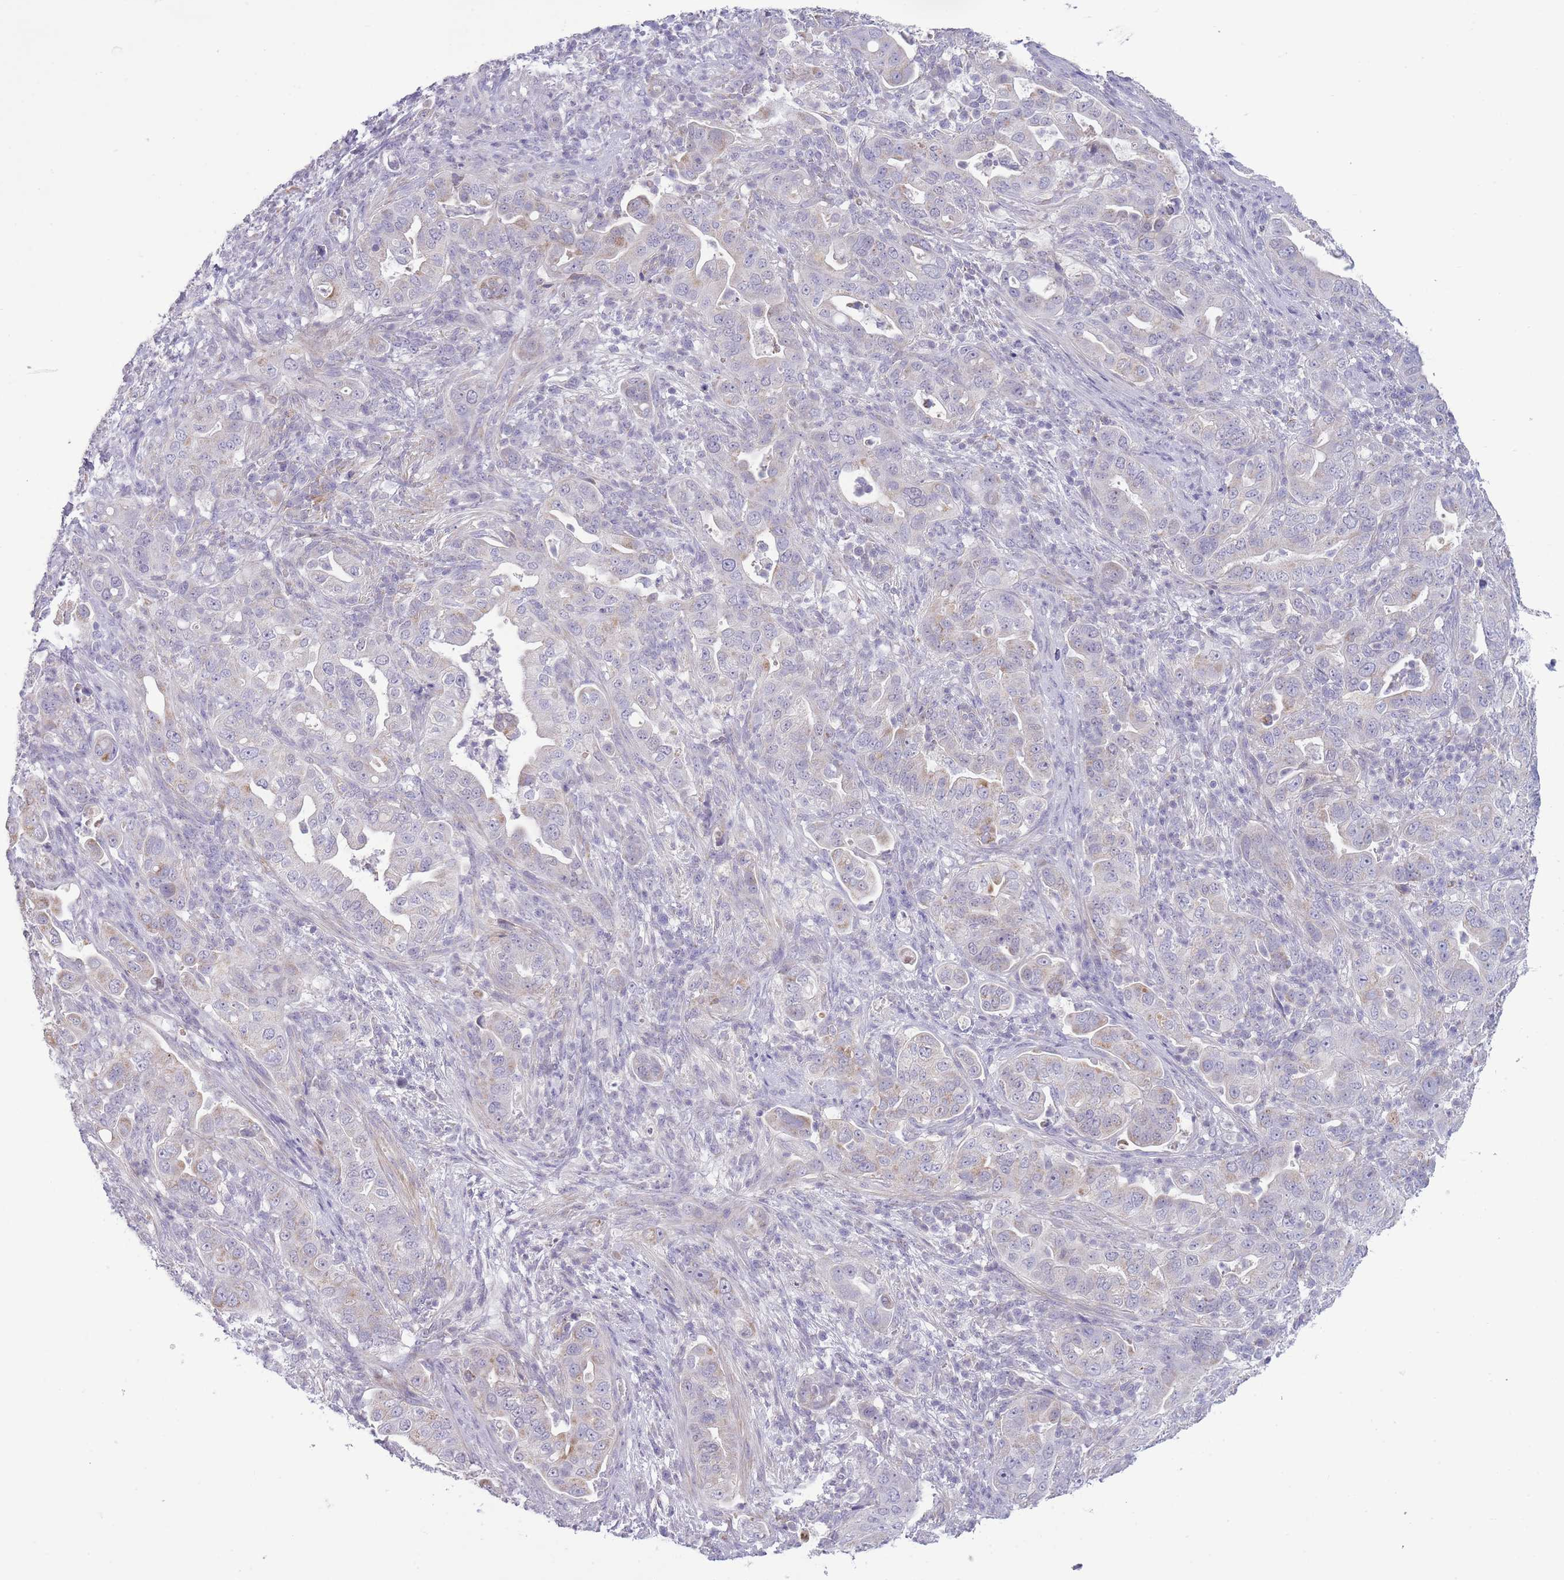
{"staining": {"intensity": "negative", "quantity": "none", "location": "none"}, "tissue": "pancreatic cancer", "cell_type": "Tumor cells", "image_type": "cancer", "snomed": [{"axis": "morphology", "description": "Adenocarcinoma, NOS"}, {"axis": "topography", "description": "Pancreas"}], "caption": "An IHC image of pancreatic cancer (adenocarcinoma) is shown. There is no staining in tumor cells of pancreatic cancer (adenocarcinoma). The staining is performed using DAB (3,3'-diaminobenzidine) brown chromogen with nuclei counter-stained in using hematoxylin.", "gene": "ZBTB24", "patient": {"sex": "female", "age": 63}}